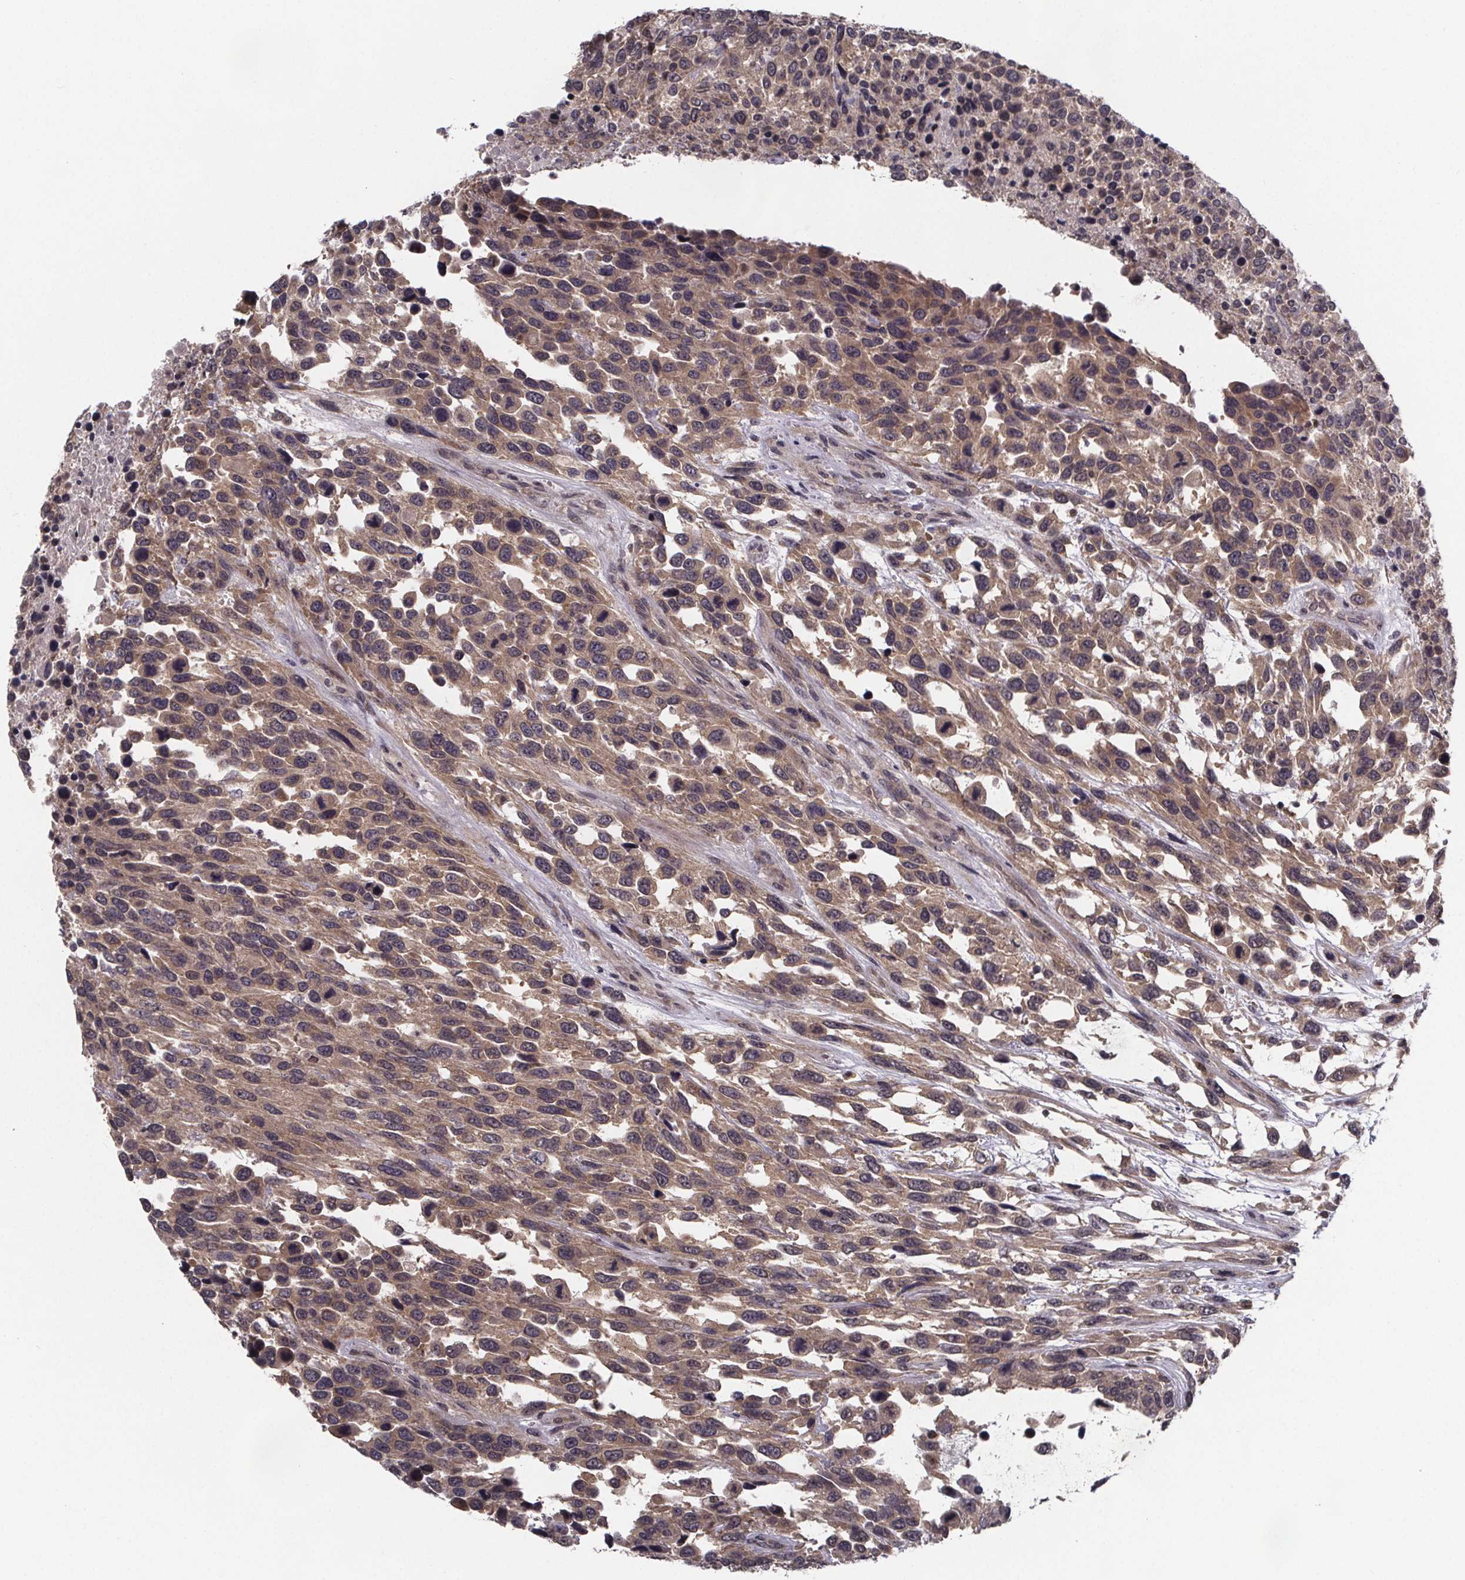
{"staining": {"intensity": "weak", "quantity": ">75%", "location": "cytoplasmic/membranous"}, "tissue": "urothelial cancer", "cell_type": "Tumor cells", "image_type": "cancer", "snomed": [{"axis": "morphology", "description": "Urothelial carcinoma, High grade"}, {"axis": "topography", "description": "Urinary bladder"}], "caption": "Weak cytoplasmic/membranous expression is present in about >75% of tumor cells in urothelial carcinoma (high-grade). (brown staining indicates protein expression, while blue staining denotes nuclei).", "gene": "FN3KRP", "patient": {"sex": "female", "age": 70}}